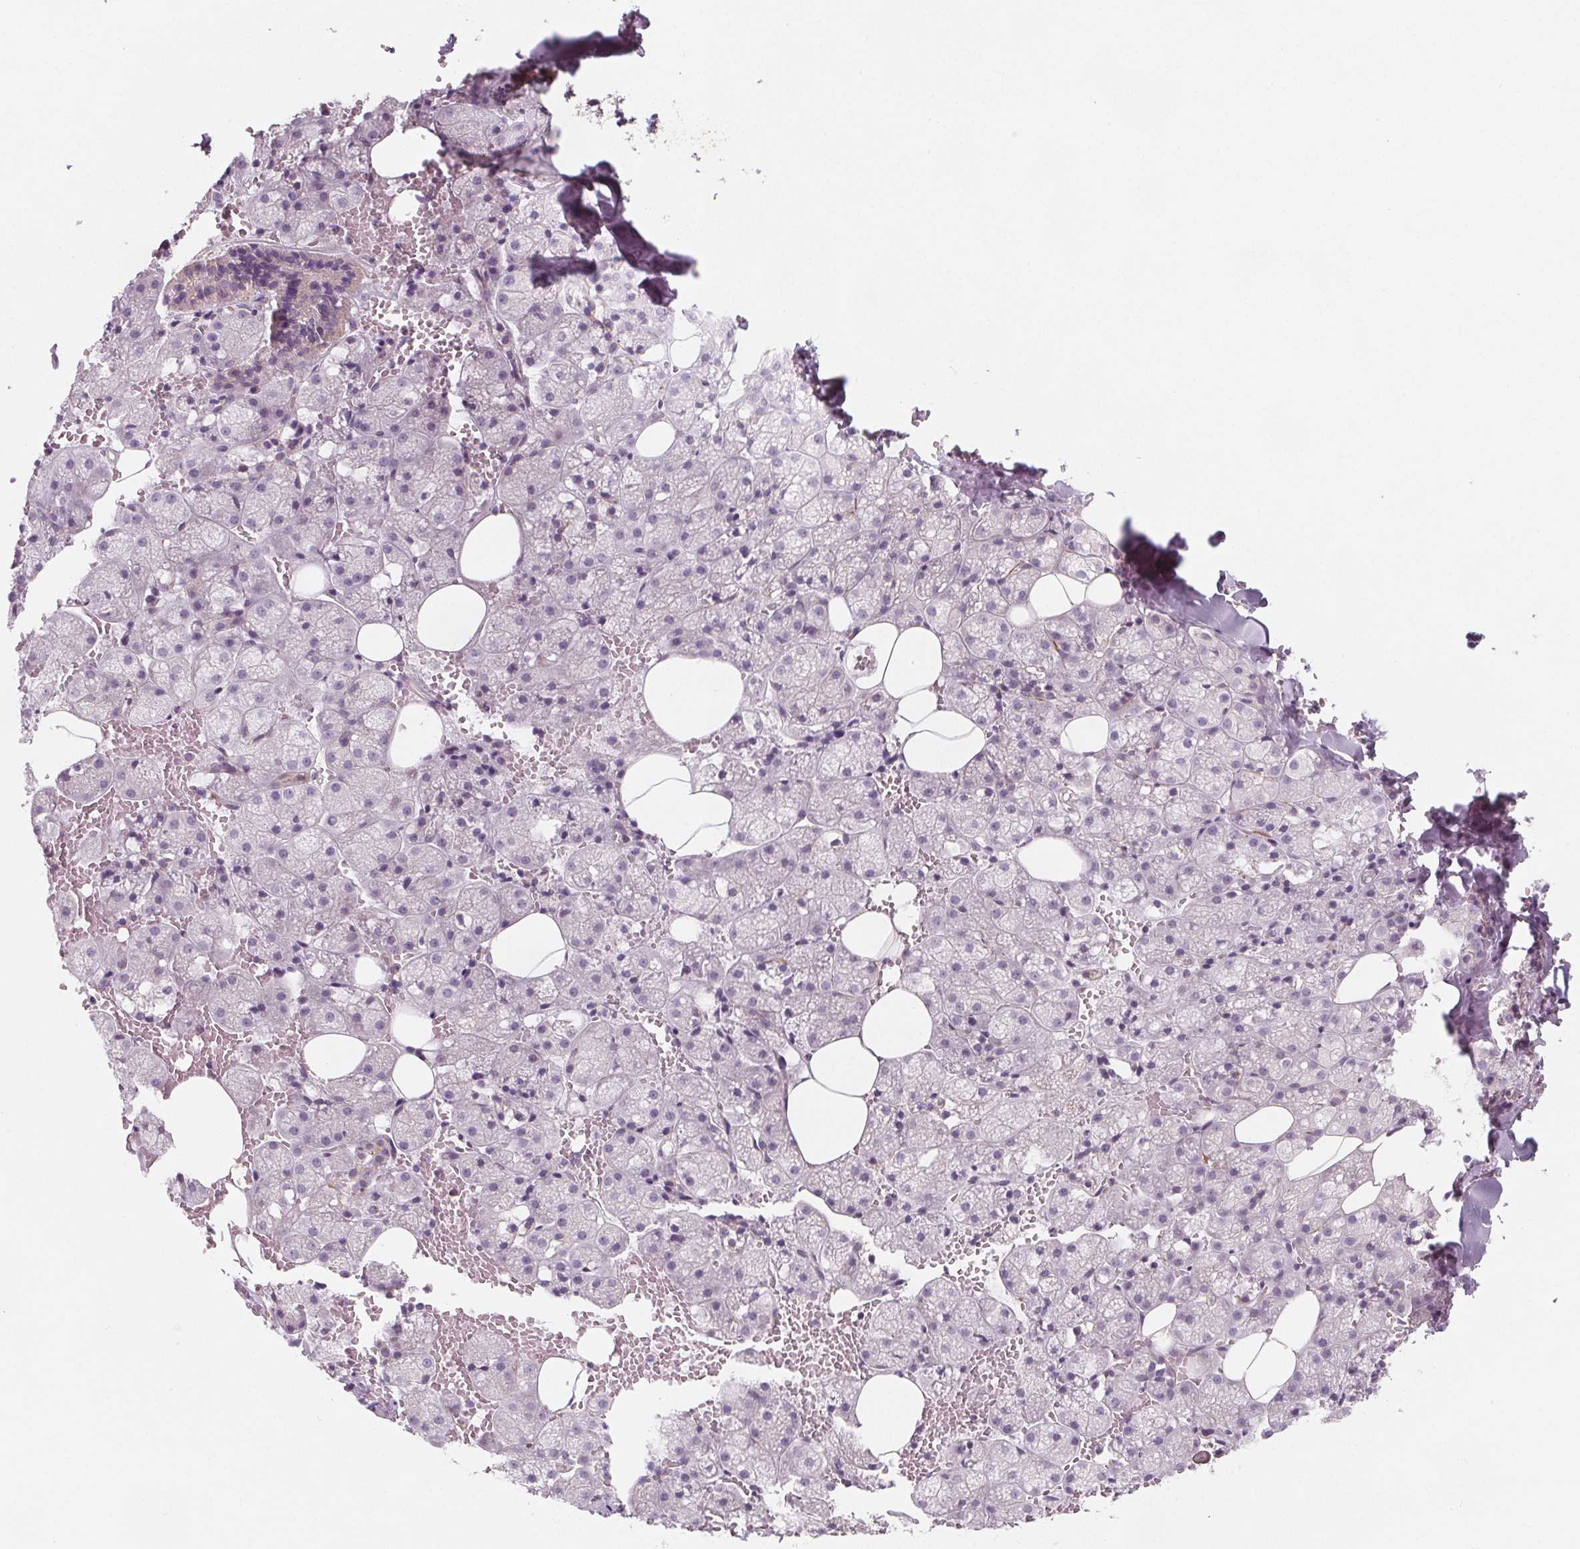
{"staining": {"intensity": "weak", "quantity": "25%-75%", "location": "cytoplasmic/membranous"}, "tissue": "salivary gland", "cell_type": "Glandular cells", "image_type": "normal", "snomed": [{"axis": "morphology", "description": "Normal tissue, NOS"}, {"axis": "topography", "description": "Salivary gland"}, {"axis": "topography", "description": "Peripheral nerve tissue"}], "caption": "This photomicrograph exhibits IHC staining of unremarkable salivary gland, with low weak cytoplasmic/membranous staining in about 25%-75% of glandular cells.", "gene": "ADAM33", "patient": {"sex": "male", "age": 38}}